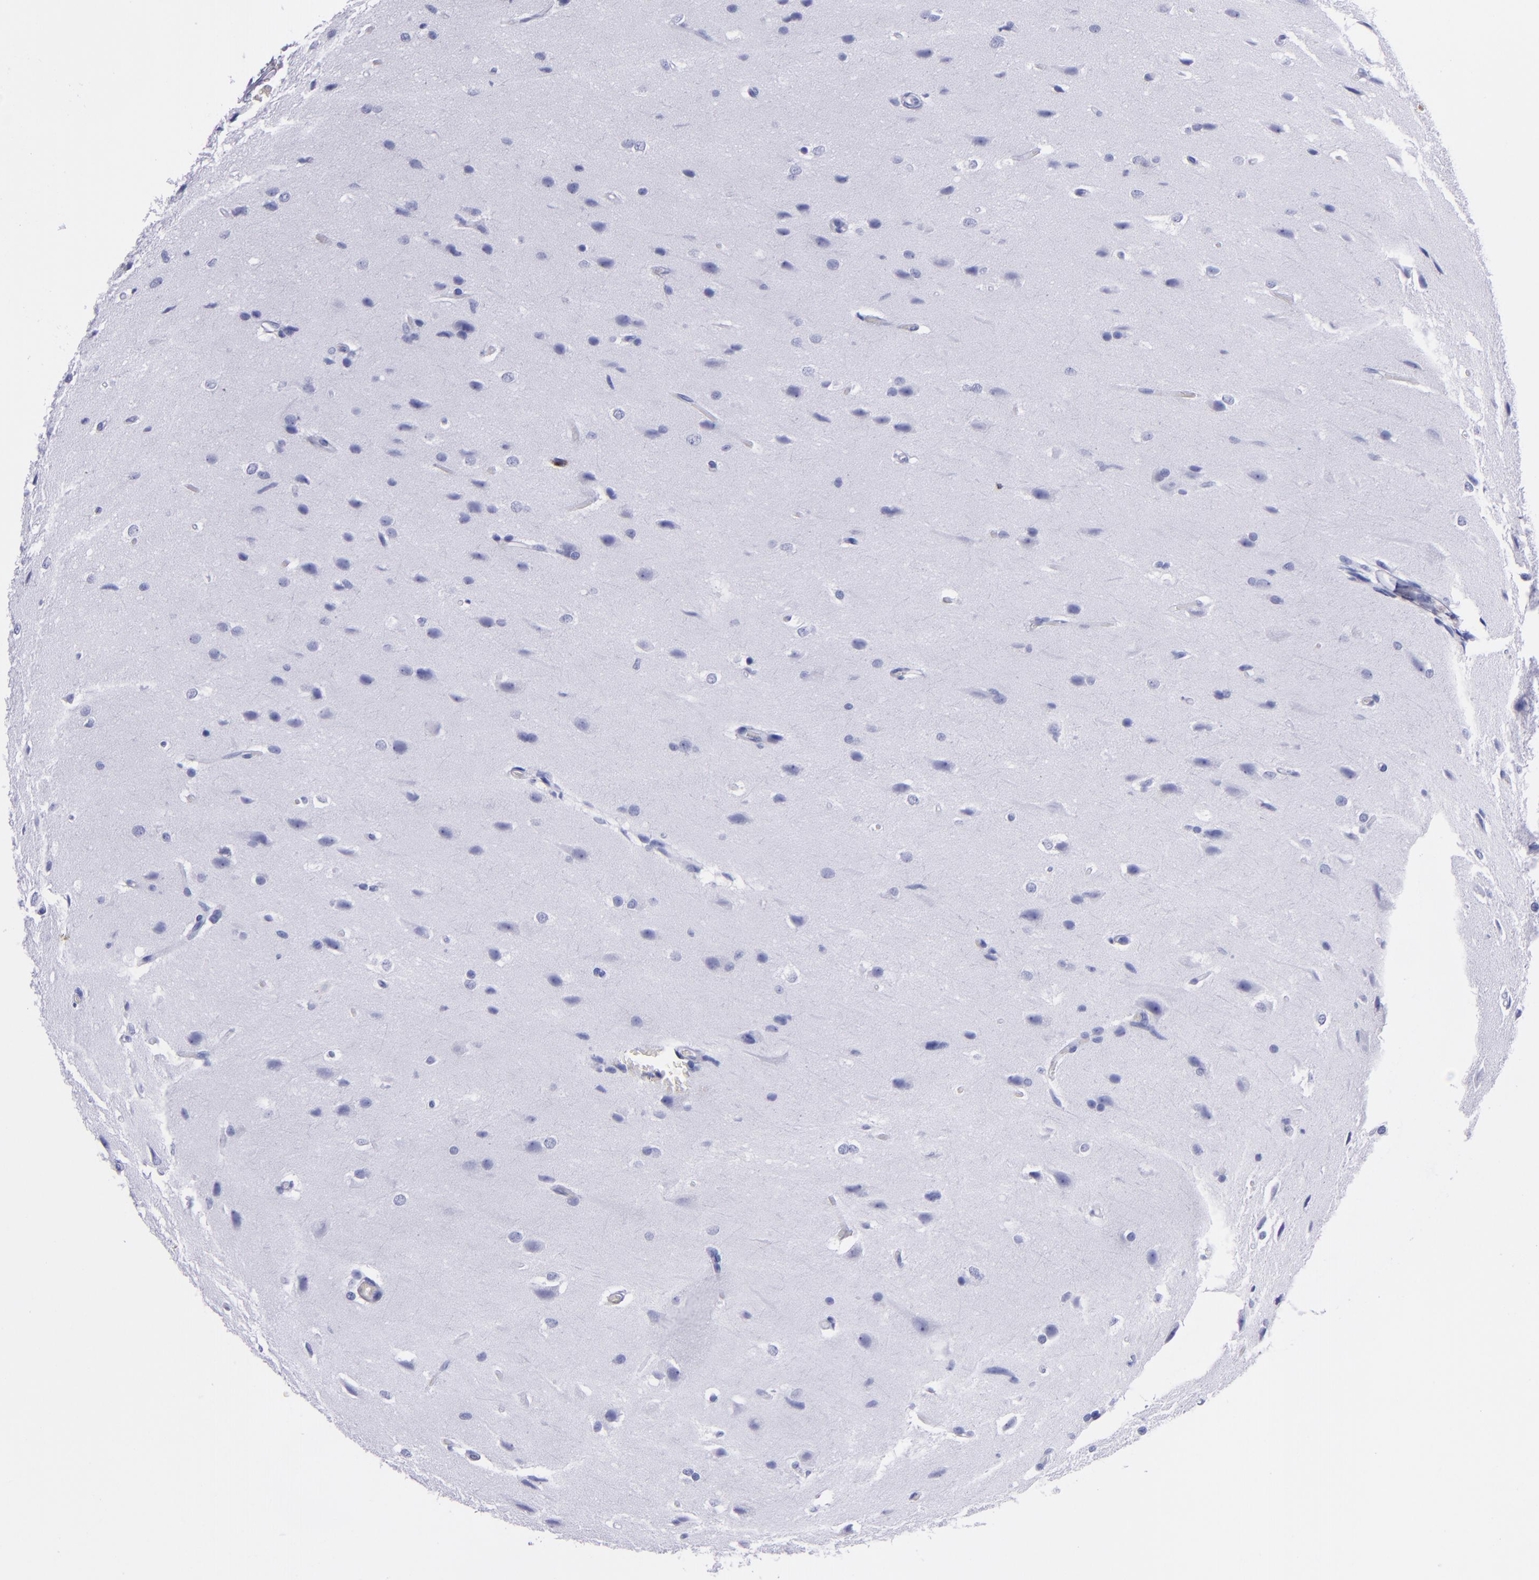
{"staining": {"intensity": "negative", "quantity": "none", "location": "none"}, "tissue": "glioma", "cell_type": "Tumor cells", "image_type": "cancer", "snomed": [{"axis": "morphology", "description": "Glioma, malignant, High grade"}, {"axis": "topography", "description": "Brain"}], "caption": "Protein analysis of malignant high-grade glioma exhibits no significant staining in tumor cells.", "gene": "CR1", "patient": {"sex": "male", "age": 68}}